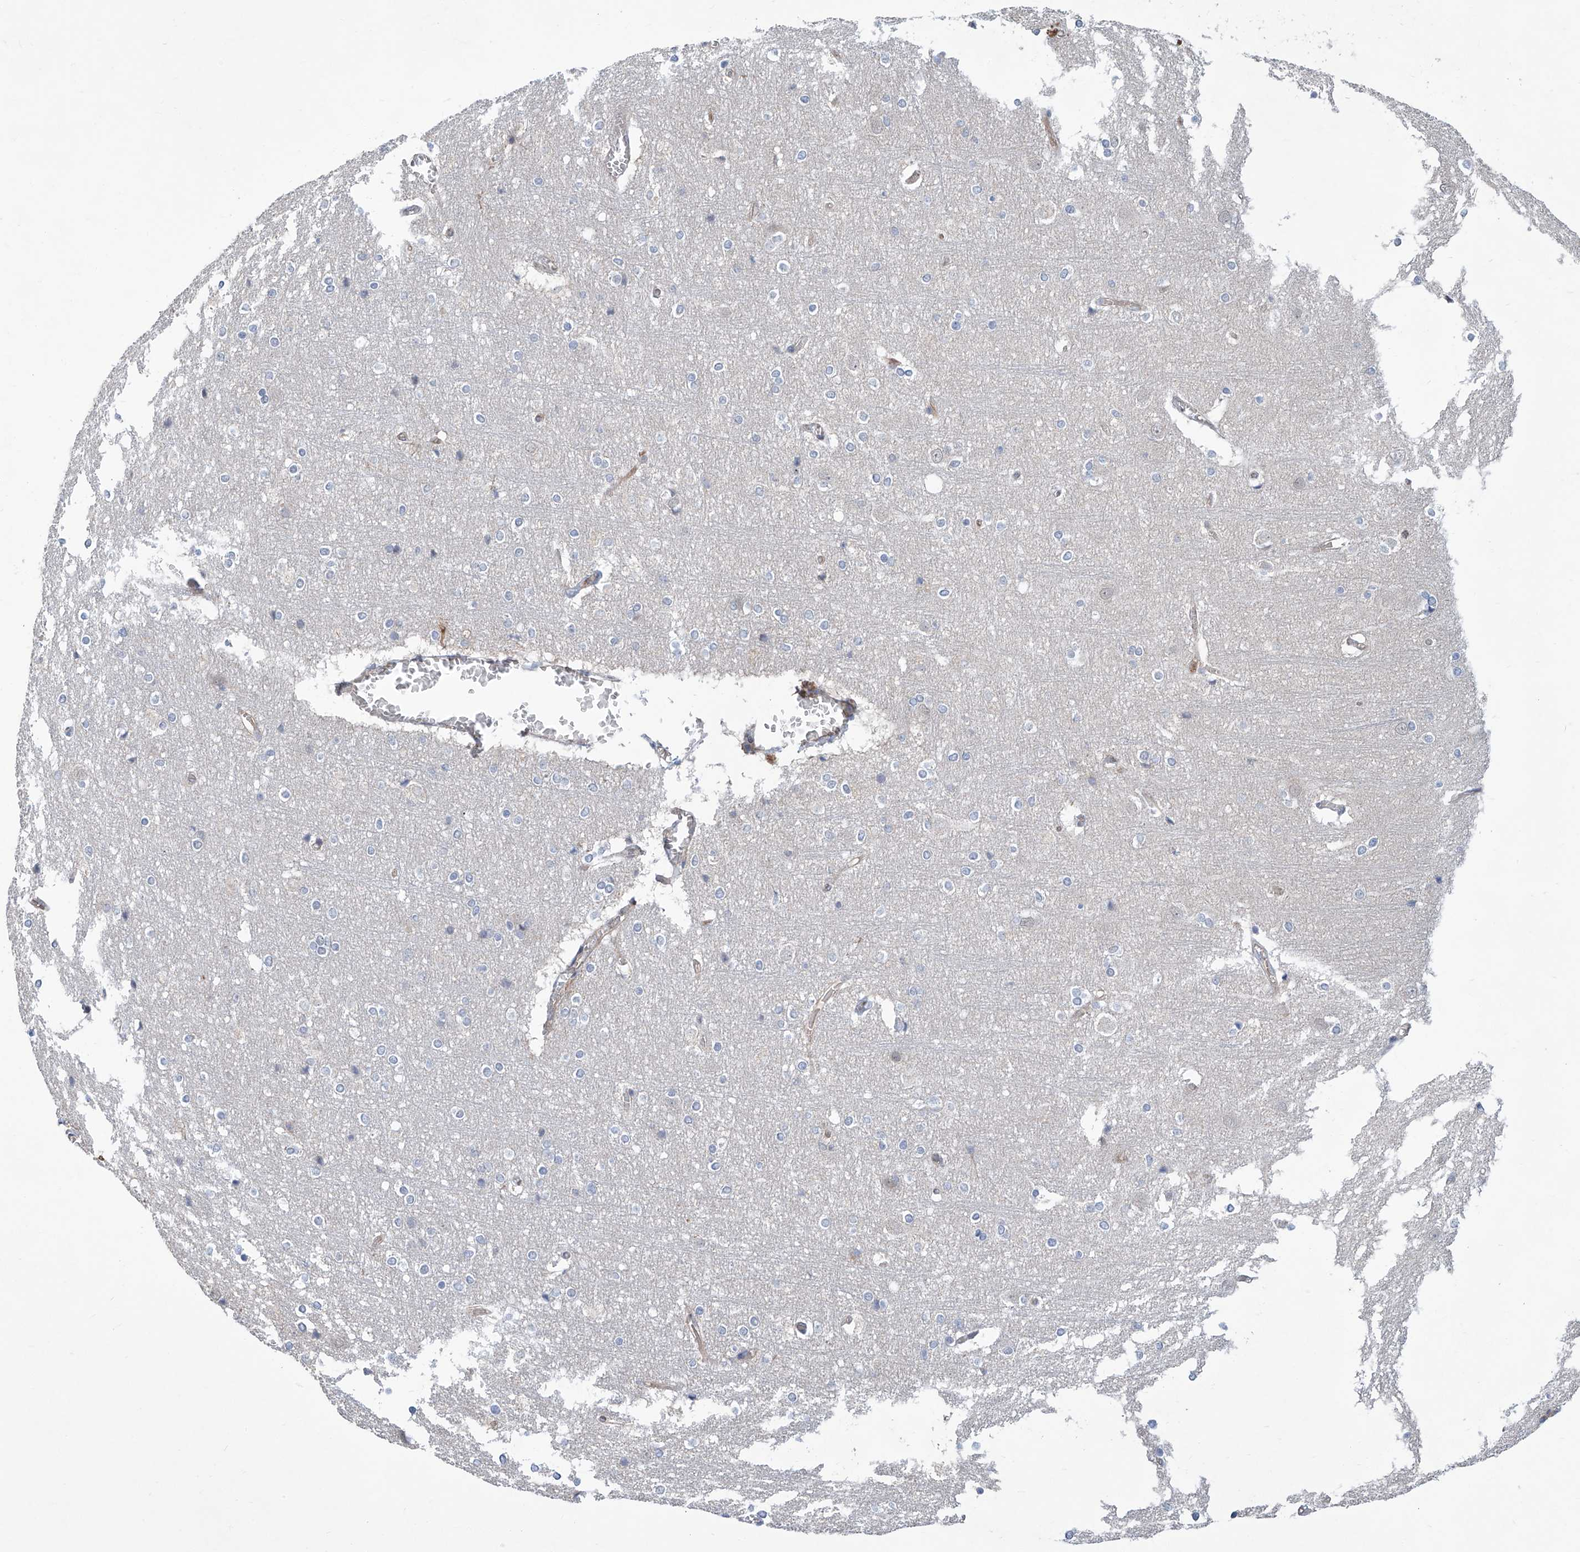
{"staining": {"intensity": "negative", "quantity": "none", "location": "none"}, "tissue": "cerebral cortex", "cell_type": "Endothelial cells", "image_type": "normal", "snomed": [{"axis": "morphology", "description": "Normal tissue, NOS"}, {"axis": "topography", "description": "Cerebral cortex"}], "caption": "Cerebral cortex was stained to show a protein in brown. There is no significant staining in endothelial cells. (DAB immunohistochemistry (IHC), high magnification).", "gene": "EIF2D", "patient": {"sex": "male", "age": 54}}